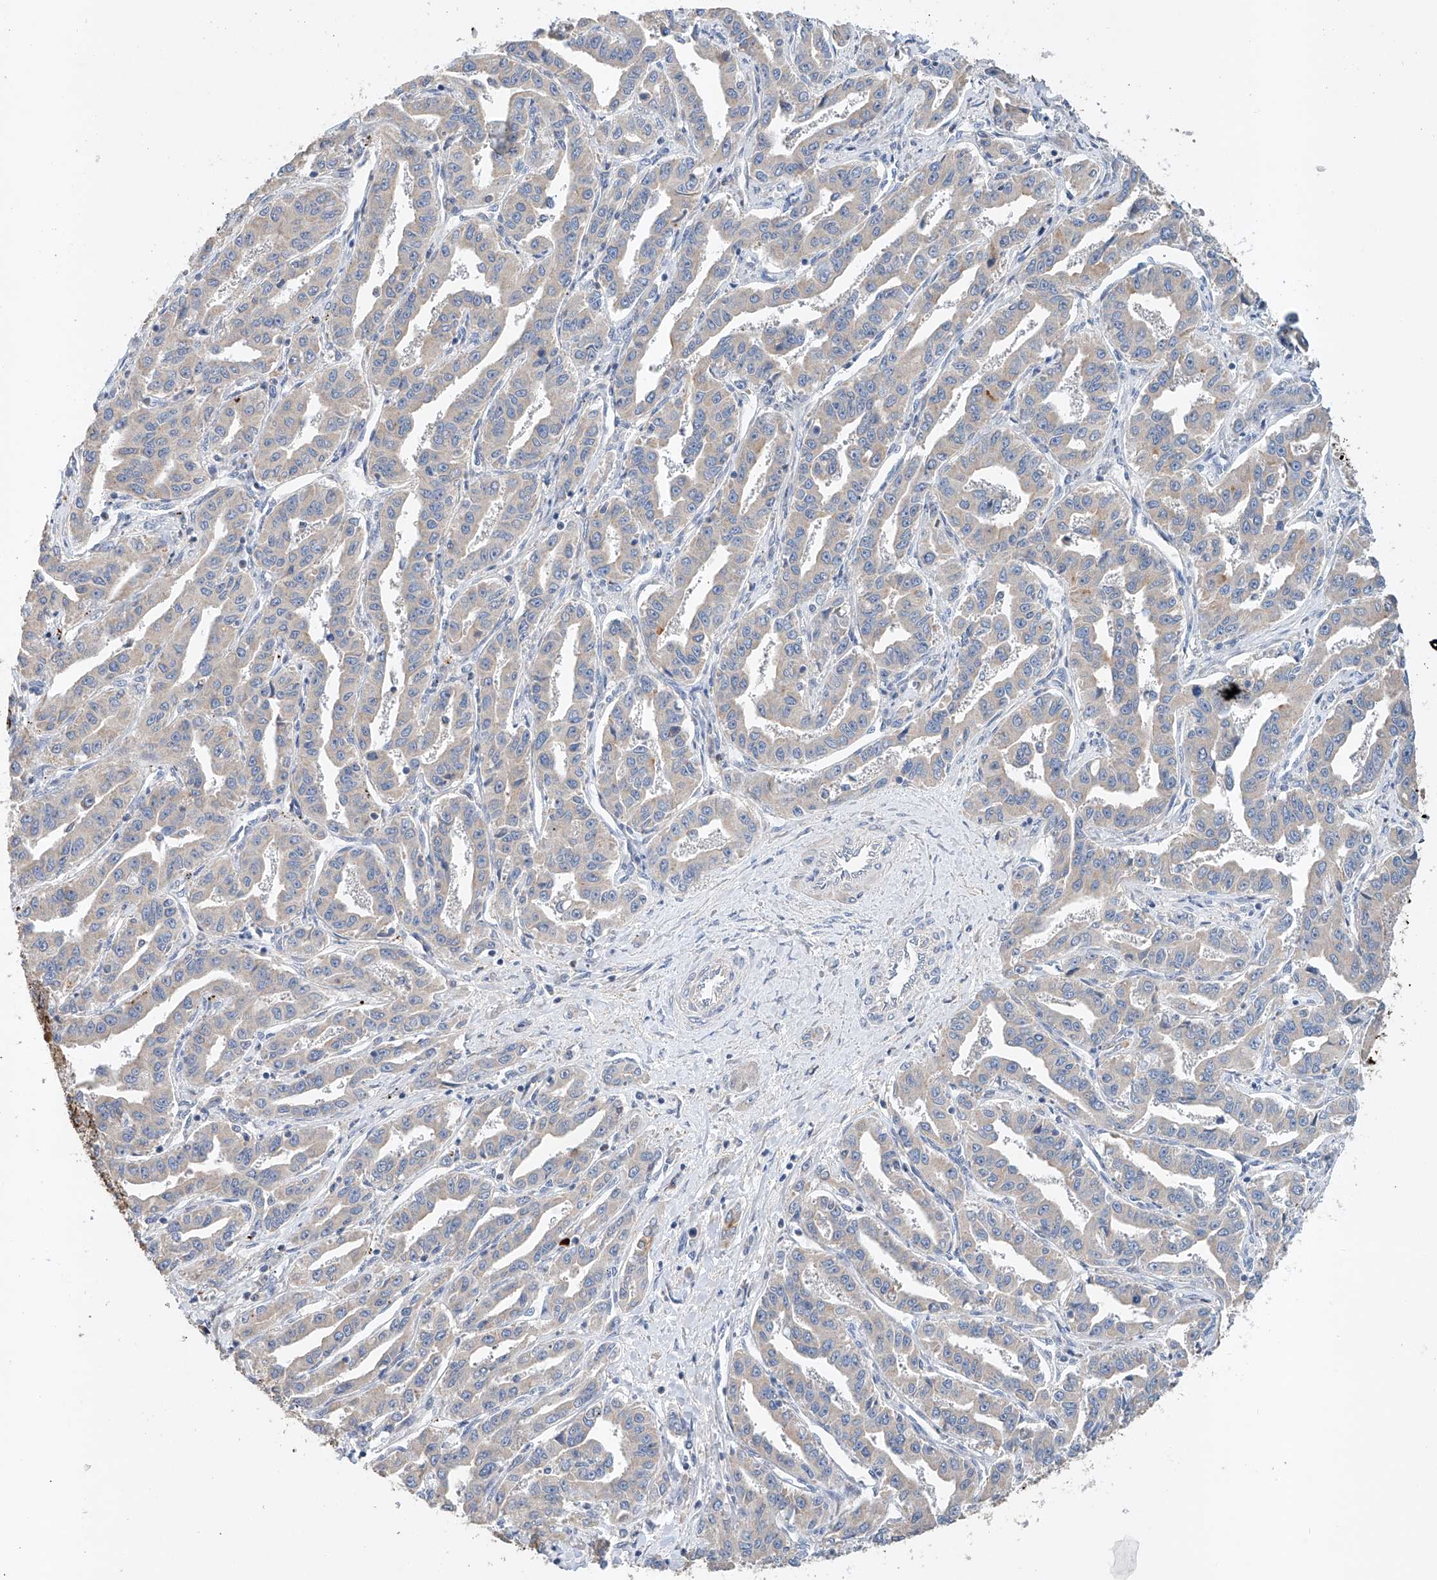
{"staining": {"intensity": "negative", "quantity": "none", "location": "none"}, "tissue": "liver cancer", "cell_type": "Tumor cells", "image_type": "cancer", "snomed": [{"axis": "morphology", "description": "Cholangiocarcinoma"}, {"axis": "topography", "description": "Liver"}], "caption": "IHC photomicrograph of neoplastic tissue: liver cancer (cholangiocarcinoma) stained with DAB demonstrates no significant protein expression in tumor cells.", "gene": "GPC4", "patient": {"sex": "male", "age": 59}}